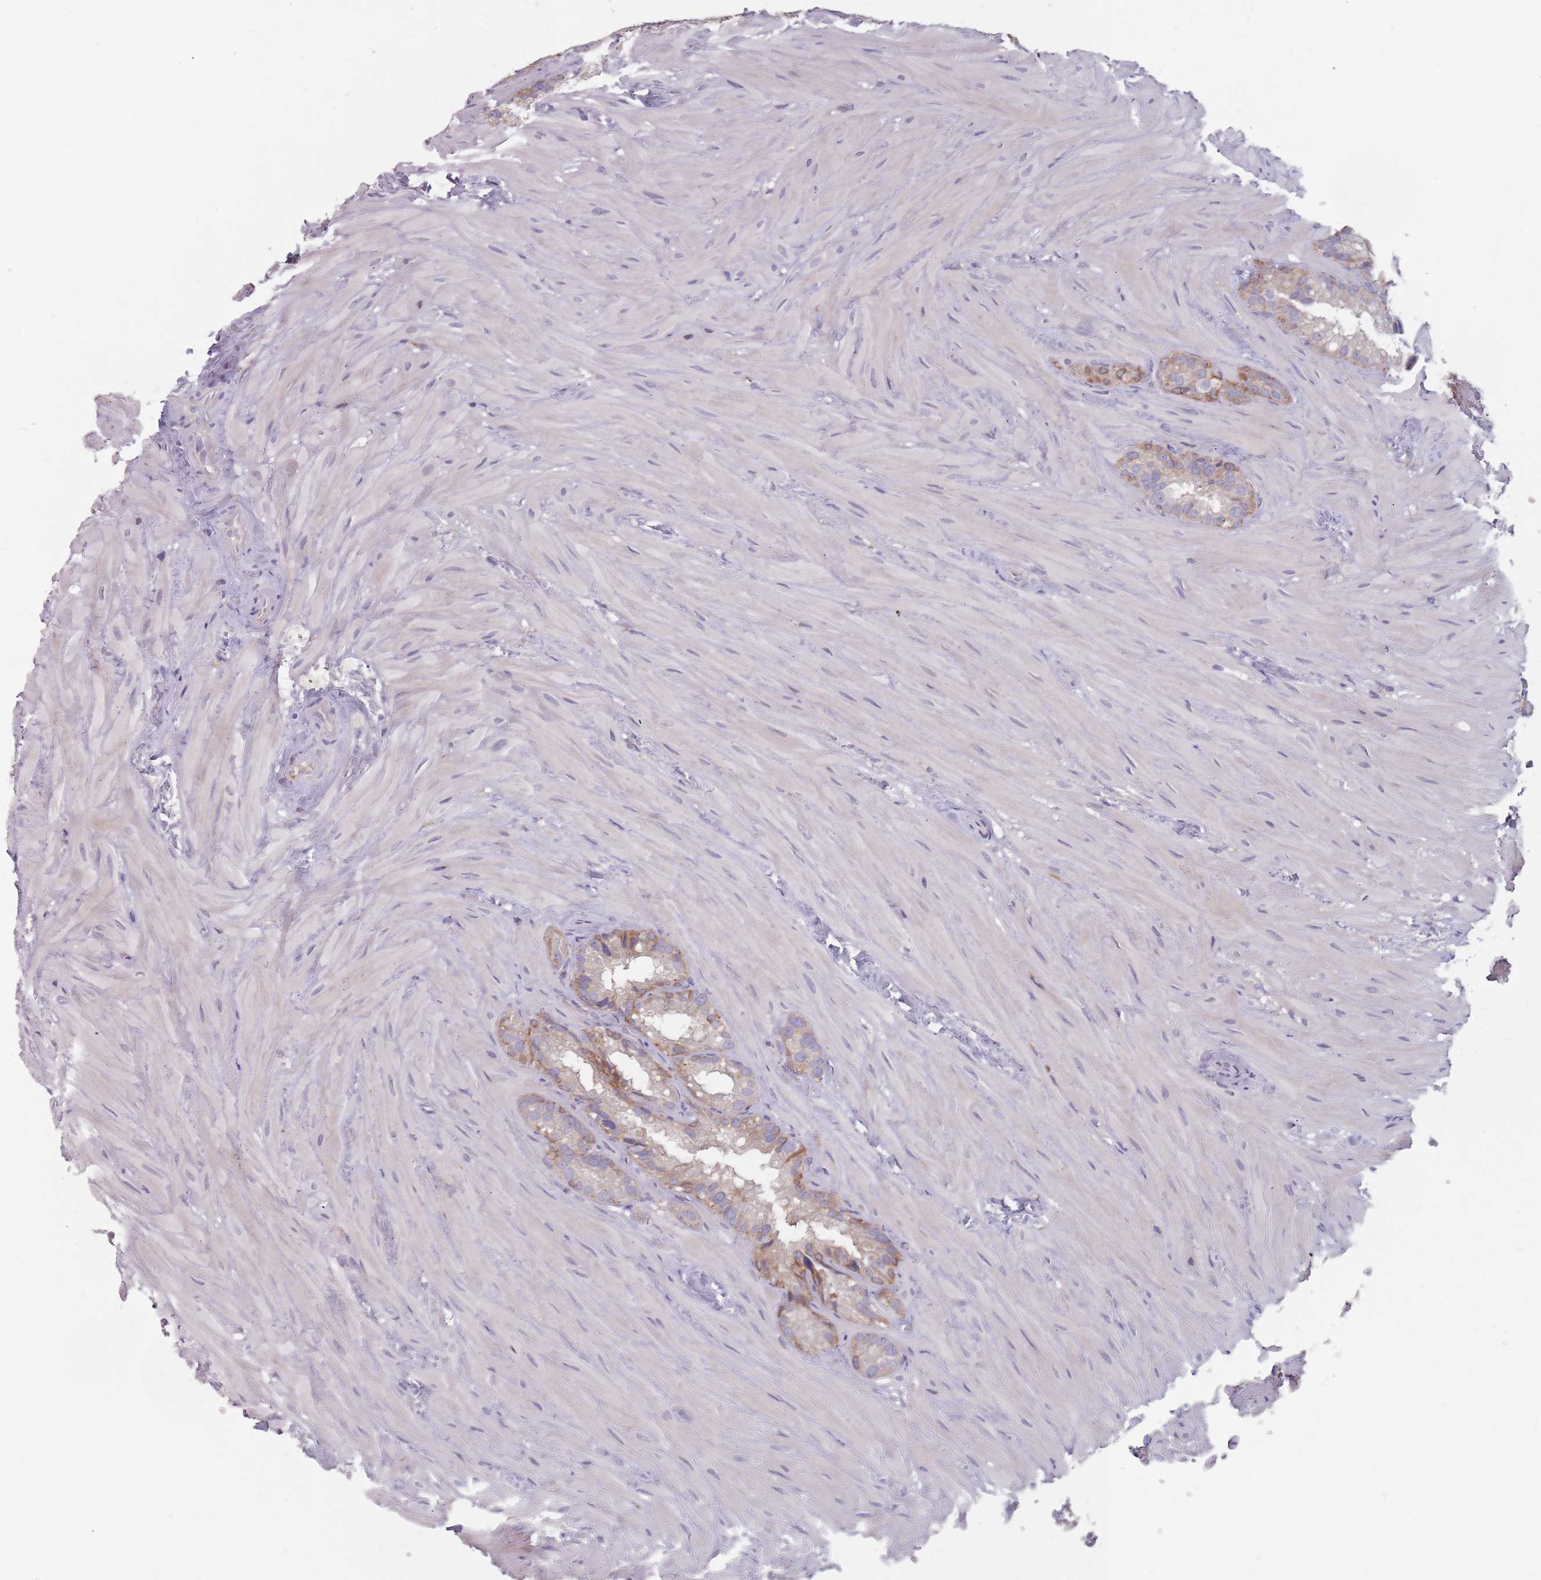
{"staining": {"intensity": "moderate", "quantity": "<25%", "location": "cytoplasmic/membranous"}, "tissue": "seminal vesicle", "cell_type": "Glandular cells", "image_type": "normal", "snomed": [{"axis": "morphology", "description": "Normal tissue, NOS"}, {"axis": "topography", "description": "Prostate"}, {"axis": "topography", "description": "Seminal veicle"}], "caption": "The histopathology image demonstrates a brown stain indicating the presence of a protein in the cytoplasmic/membranous of glandular cells in seminal vesicle. Nuclei are stained in blue.", "gene": "ADAL", "patient": {"sex": "male", "age": 68}}